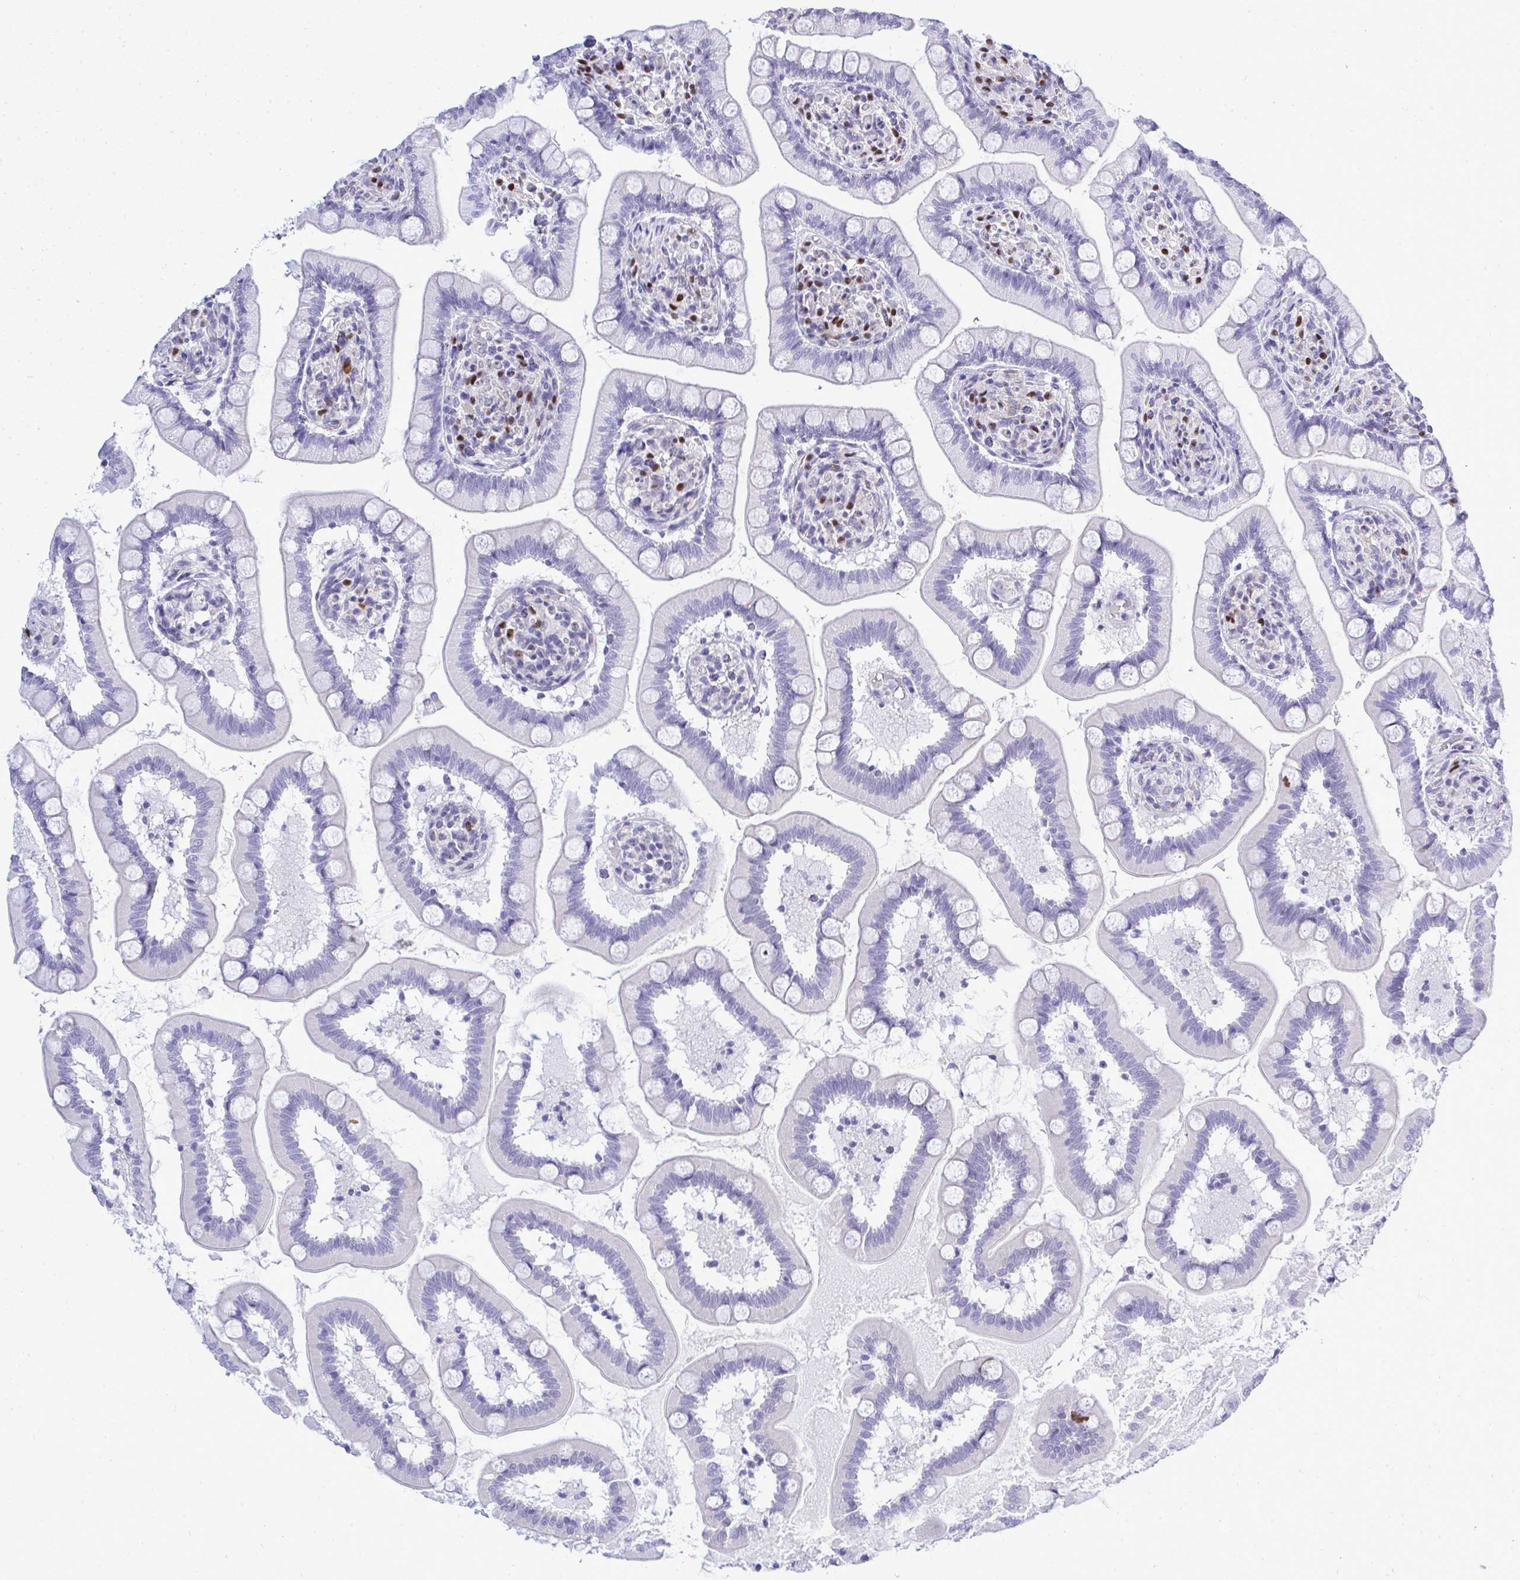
{"staining": {"intensity": "negative", "quantity": "none", "location": "none"}, "tissue": "small intestine", "cell_type": "Glandular cells", "image_type": "normal", "snomed": [{"axis": "morphology", "description": "Normal tissue, NOS"}, {"axis": "topography", "description": "Small intestine"}], "caption": "Benign small intestine was stained to show a protein in brown. There is no significant positivity in glandular cells.", "gene": "SLC25A51", "patient": {"sex": "female", "age": 64}}